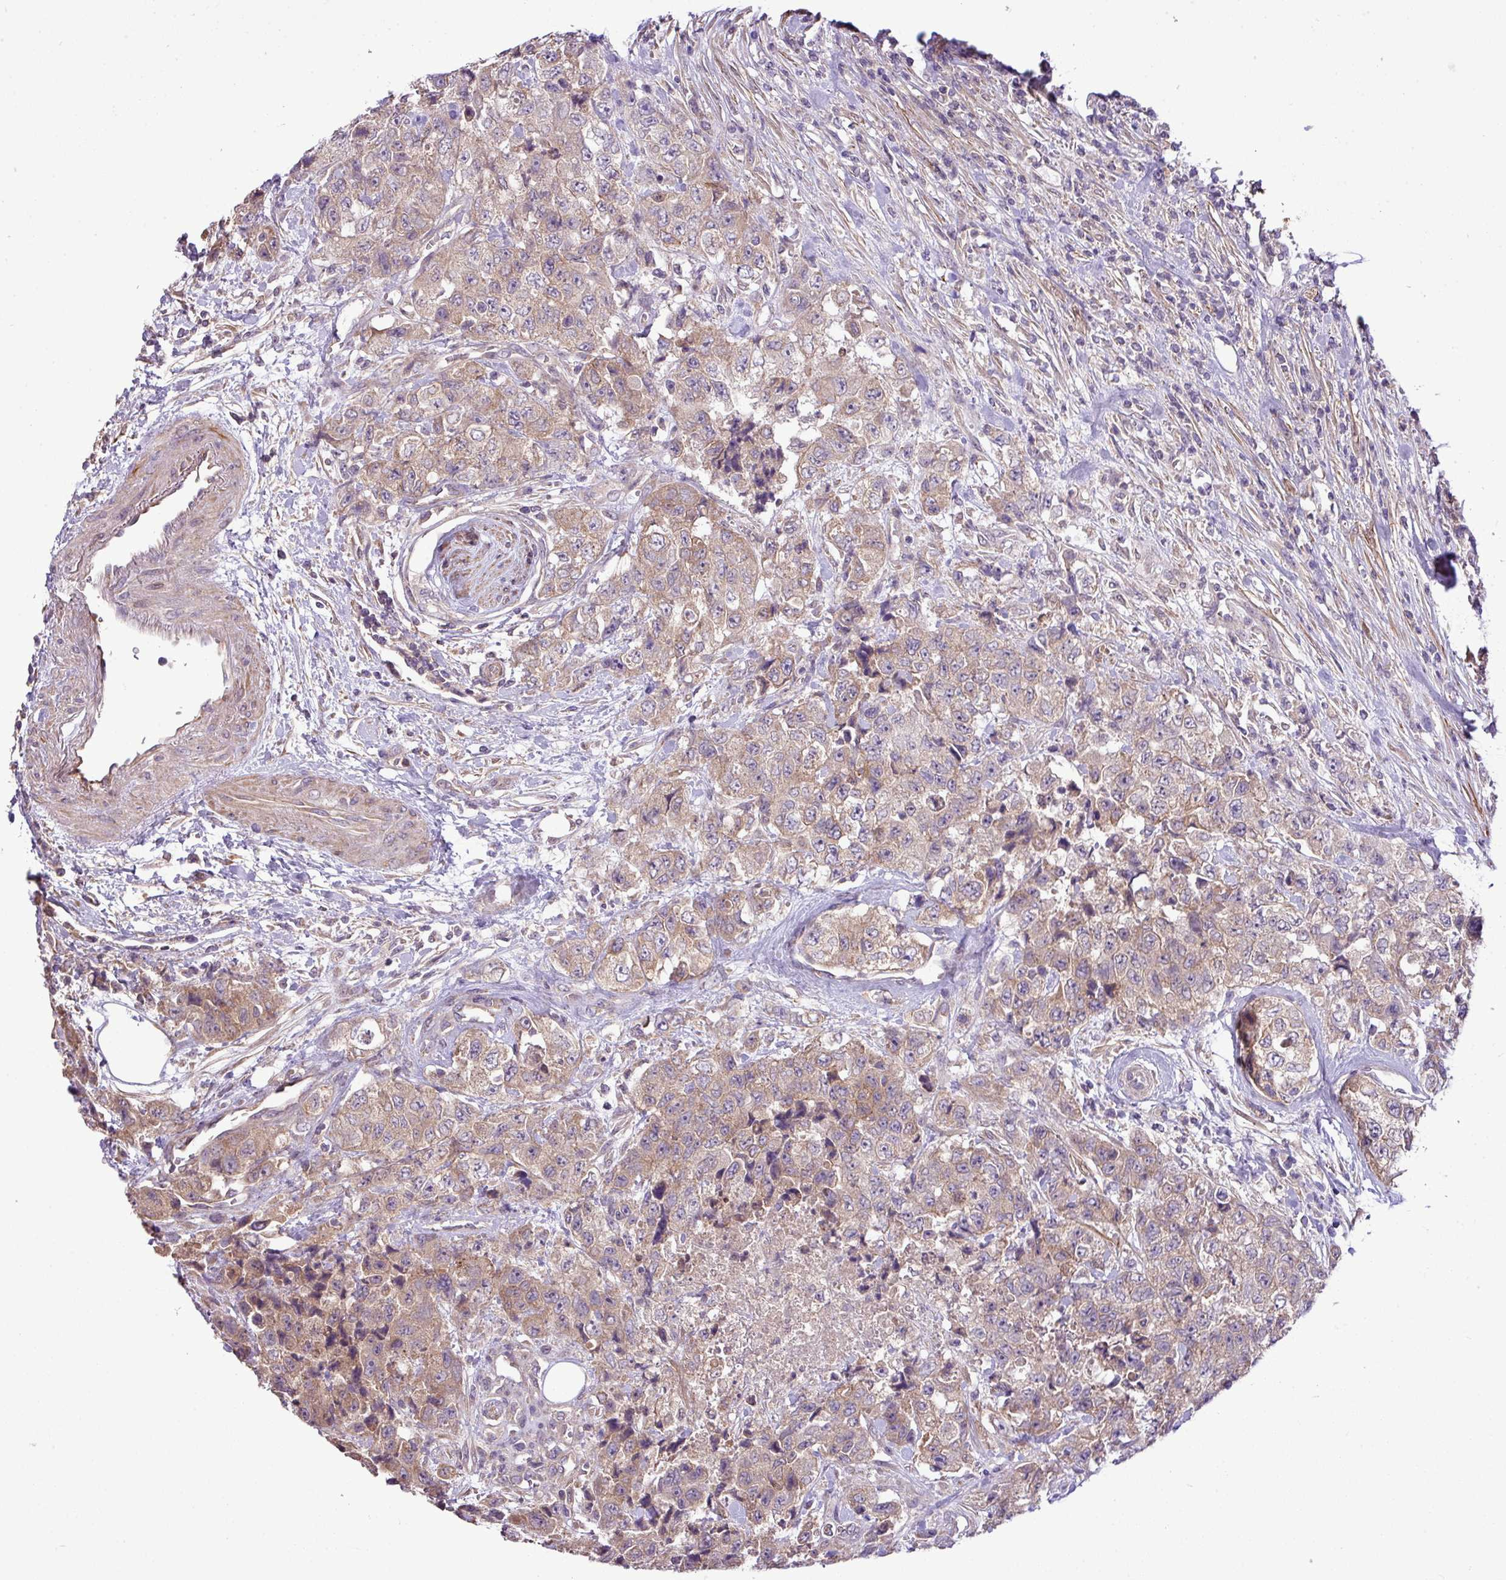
{"staining": {"intensity": "moderate", "quantity": "25%-75%", "location": "cytoplasmic/membranous"}, "tissue": "urothelial cancer", "cell_type": "Tumor cells", "image_type": "cancer", "snomed": [{"axis": "morphology", "description": "Urothelial carcinoma, High grade"}, {"axis": "topography", "description": "Urinary bladder"}], "caption": "The image reveals a brown stain indicating the presence of a protein in the cytoplasmic/membranous of tumor cells in urothelial cancer. (IHC, brightfield microscopy, high magnification).", "gene": "XIAP", "patient": {"sex": "female", "age": 78}}